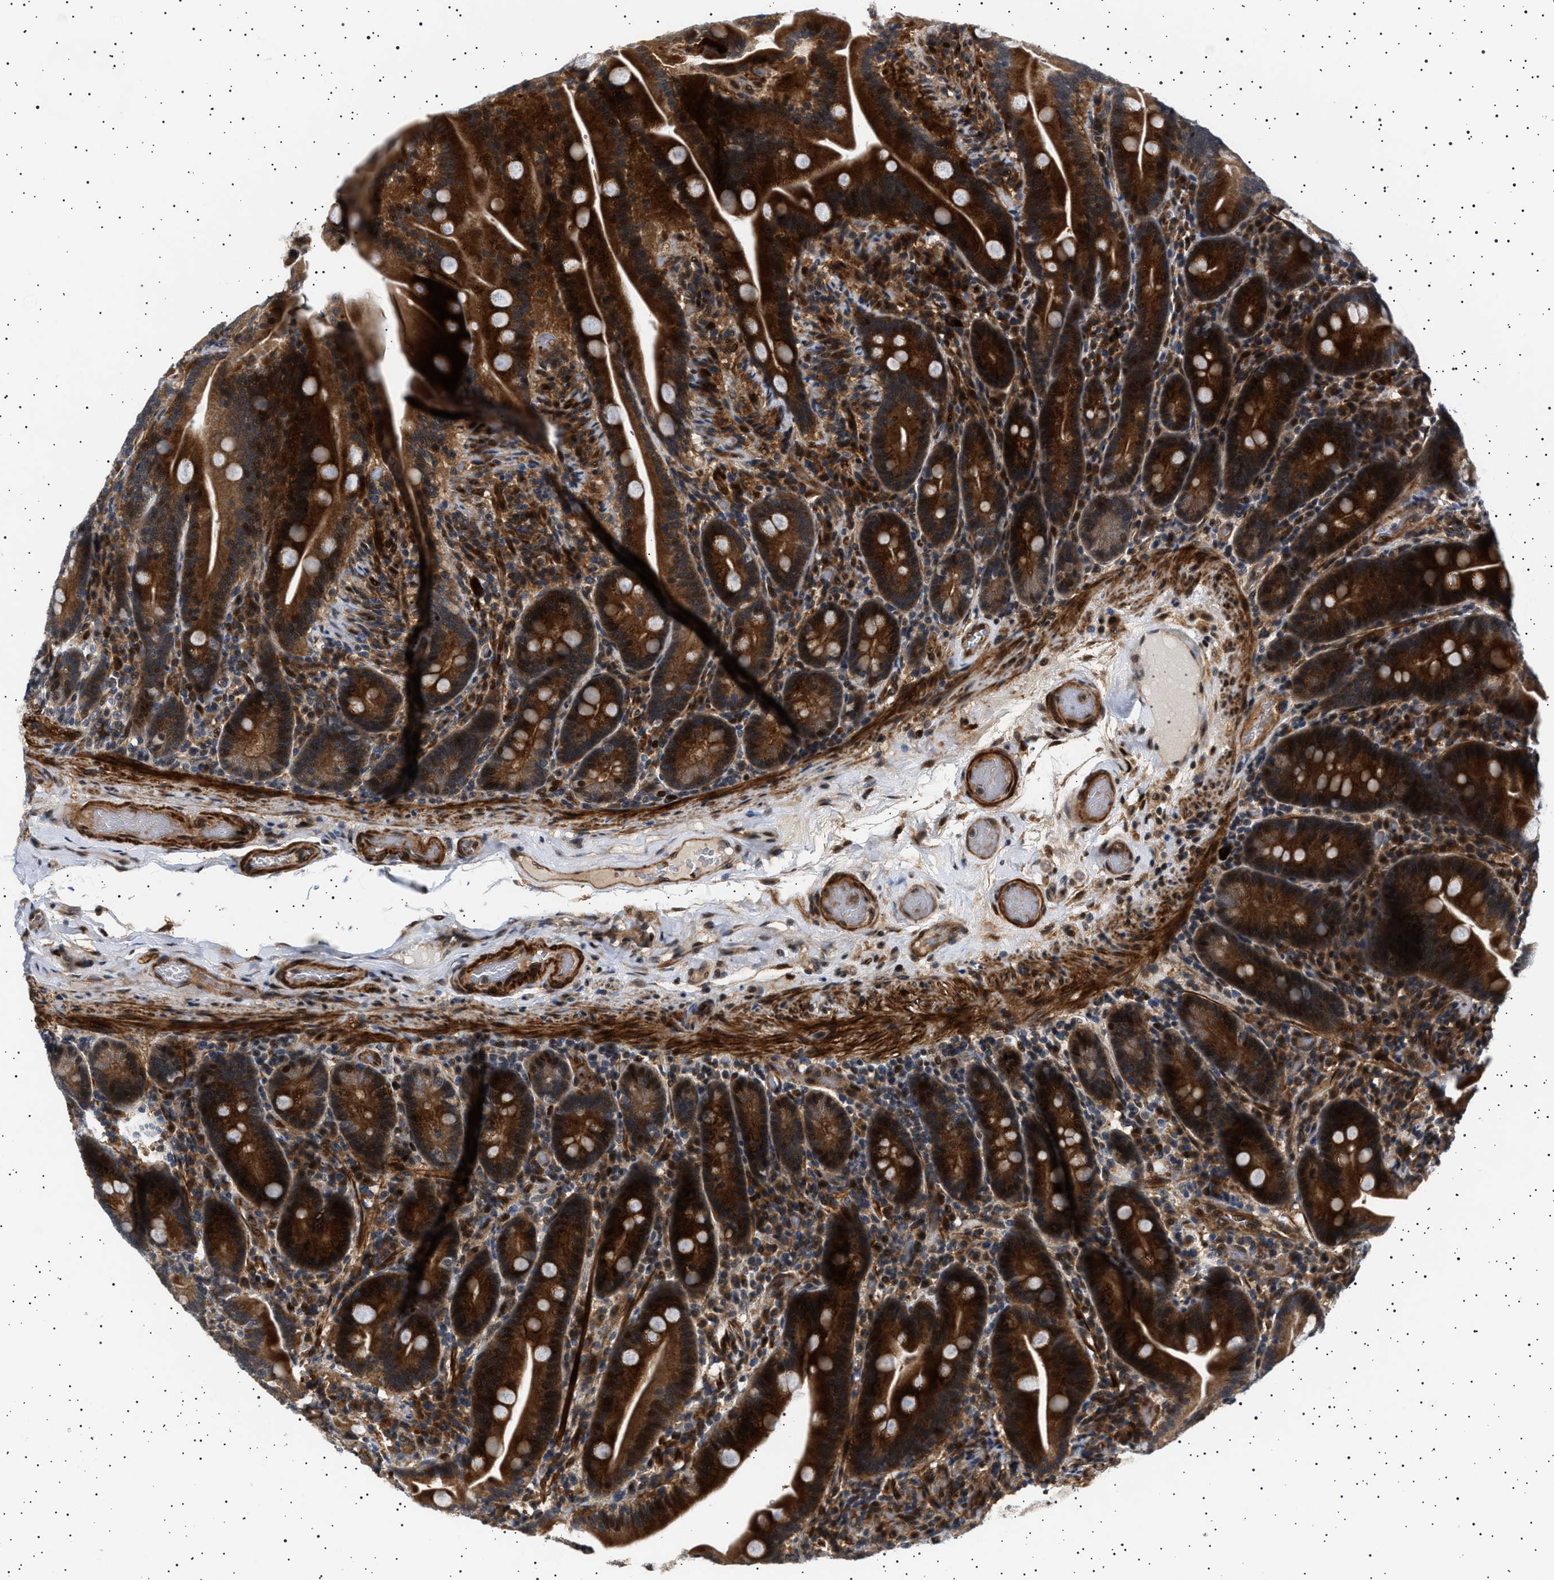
{"staining": {"intensity": "strong", "quantity": ">75%", "location": "cytoplasmic/membranous,nuclear"}, "tissue": "duodenum", "cell_type": "Glandular cells", "image_type": "normal", "snomed": [{"axis": "morphology", "description": "Normal tissue, NOS"}, {"axis": "topography", "description": "Duodenum"}], "caption": "High-magnification brightfield microscopy of unremarkable duodenum stained with DAB (3,3'-diaminobenzidine) (brown) and counterstained with hematoxylin (blue). glandular cells exhibit strong cytoplasmic/membranous,nuclear positivity is present in about>75% of cells.", "gene": "BAG3", "patient": {"sex": "male", "age": 54}}